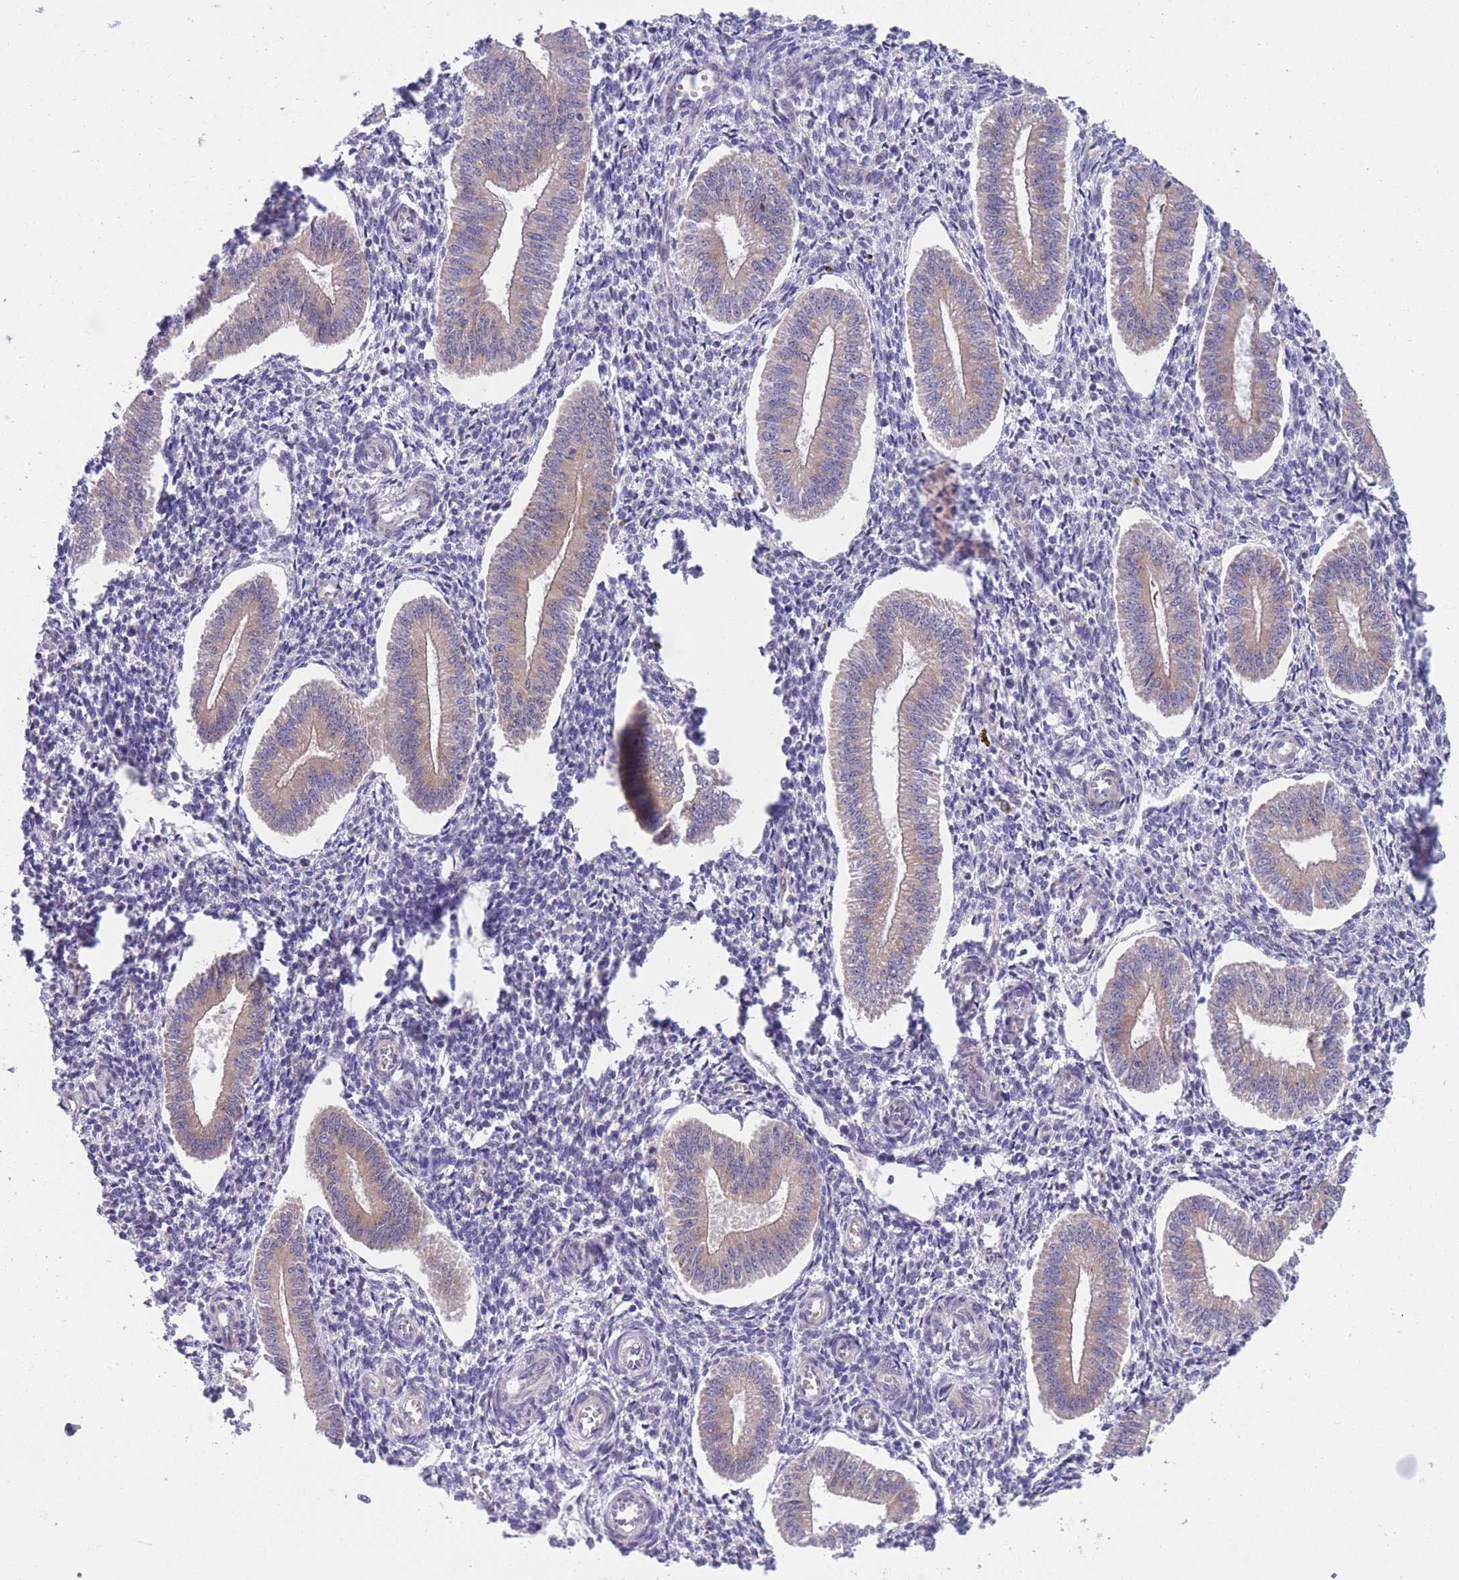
{"staining": {"intensity": "negative", "quantity": "none", "location": "none"}, "tissue": "endometrium", "cell_type": "Cells in endometrial stroma", "image_type": "normal", "snomed": [{"axis": "morphology", "description": "Normal tissue, NOS"}, {"axis": "topography", "description": "Endometrium"}], "caption": "Immunohistochemical staining of normal human endometrium displays no significant expression in cells in endometrial stroma.", "gene": "WWOX", "patient": {"sex": "female", "age": 34}}